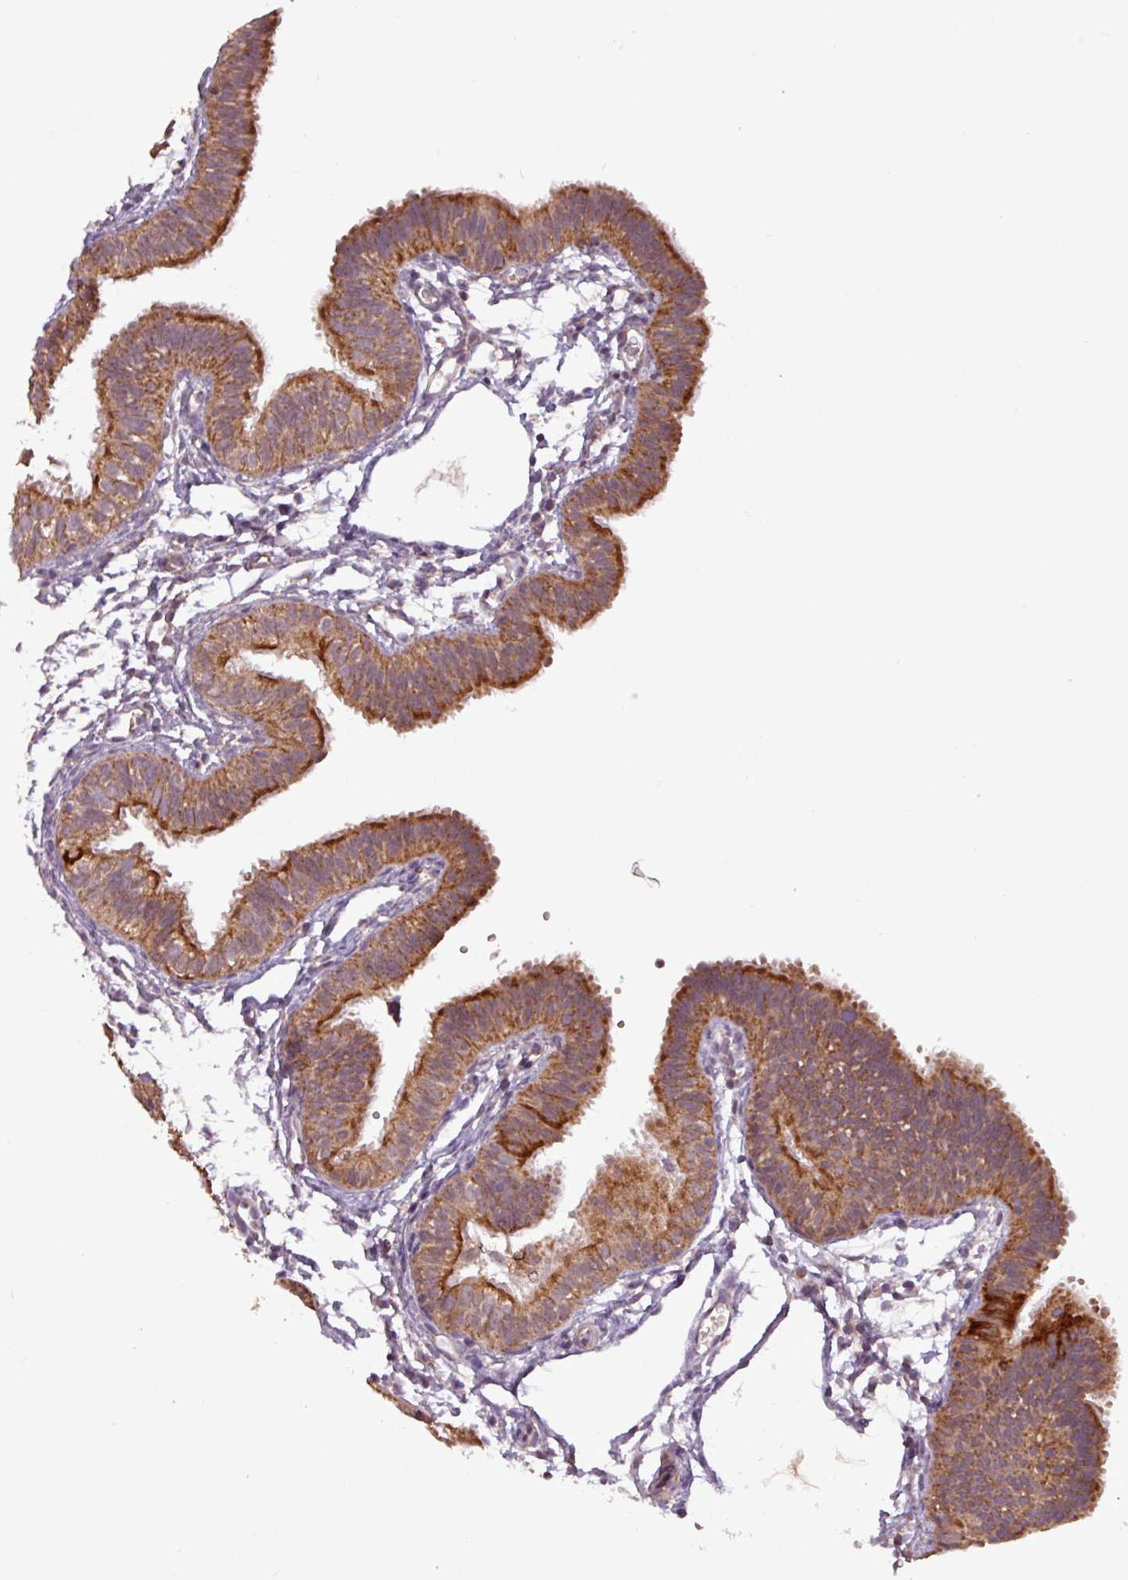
{"staining": {"intensity": "strong", "quantity": ">75%", "location": "cytoplasmic/membranous"}, "tissue": "fallopian tube", "cell_type": "Glandular cells", "image_type": "normal", "snomed": [{"axis": "morphology", "description": "Normal tissue, NOS"}, {"axis": "topography", "description": "Fallopian tube"}], "caption": "Immunohistochemical staining of normal fallopian tube shows >75% levels of strong cytoplasmic/membranous protein positivity in approximately >75% of glandular cells.", "gene": "MCTP2", "patient": {"sex": "female", "age": 35}}